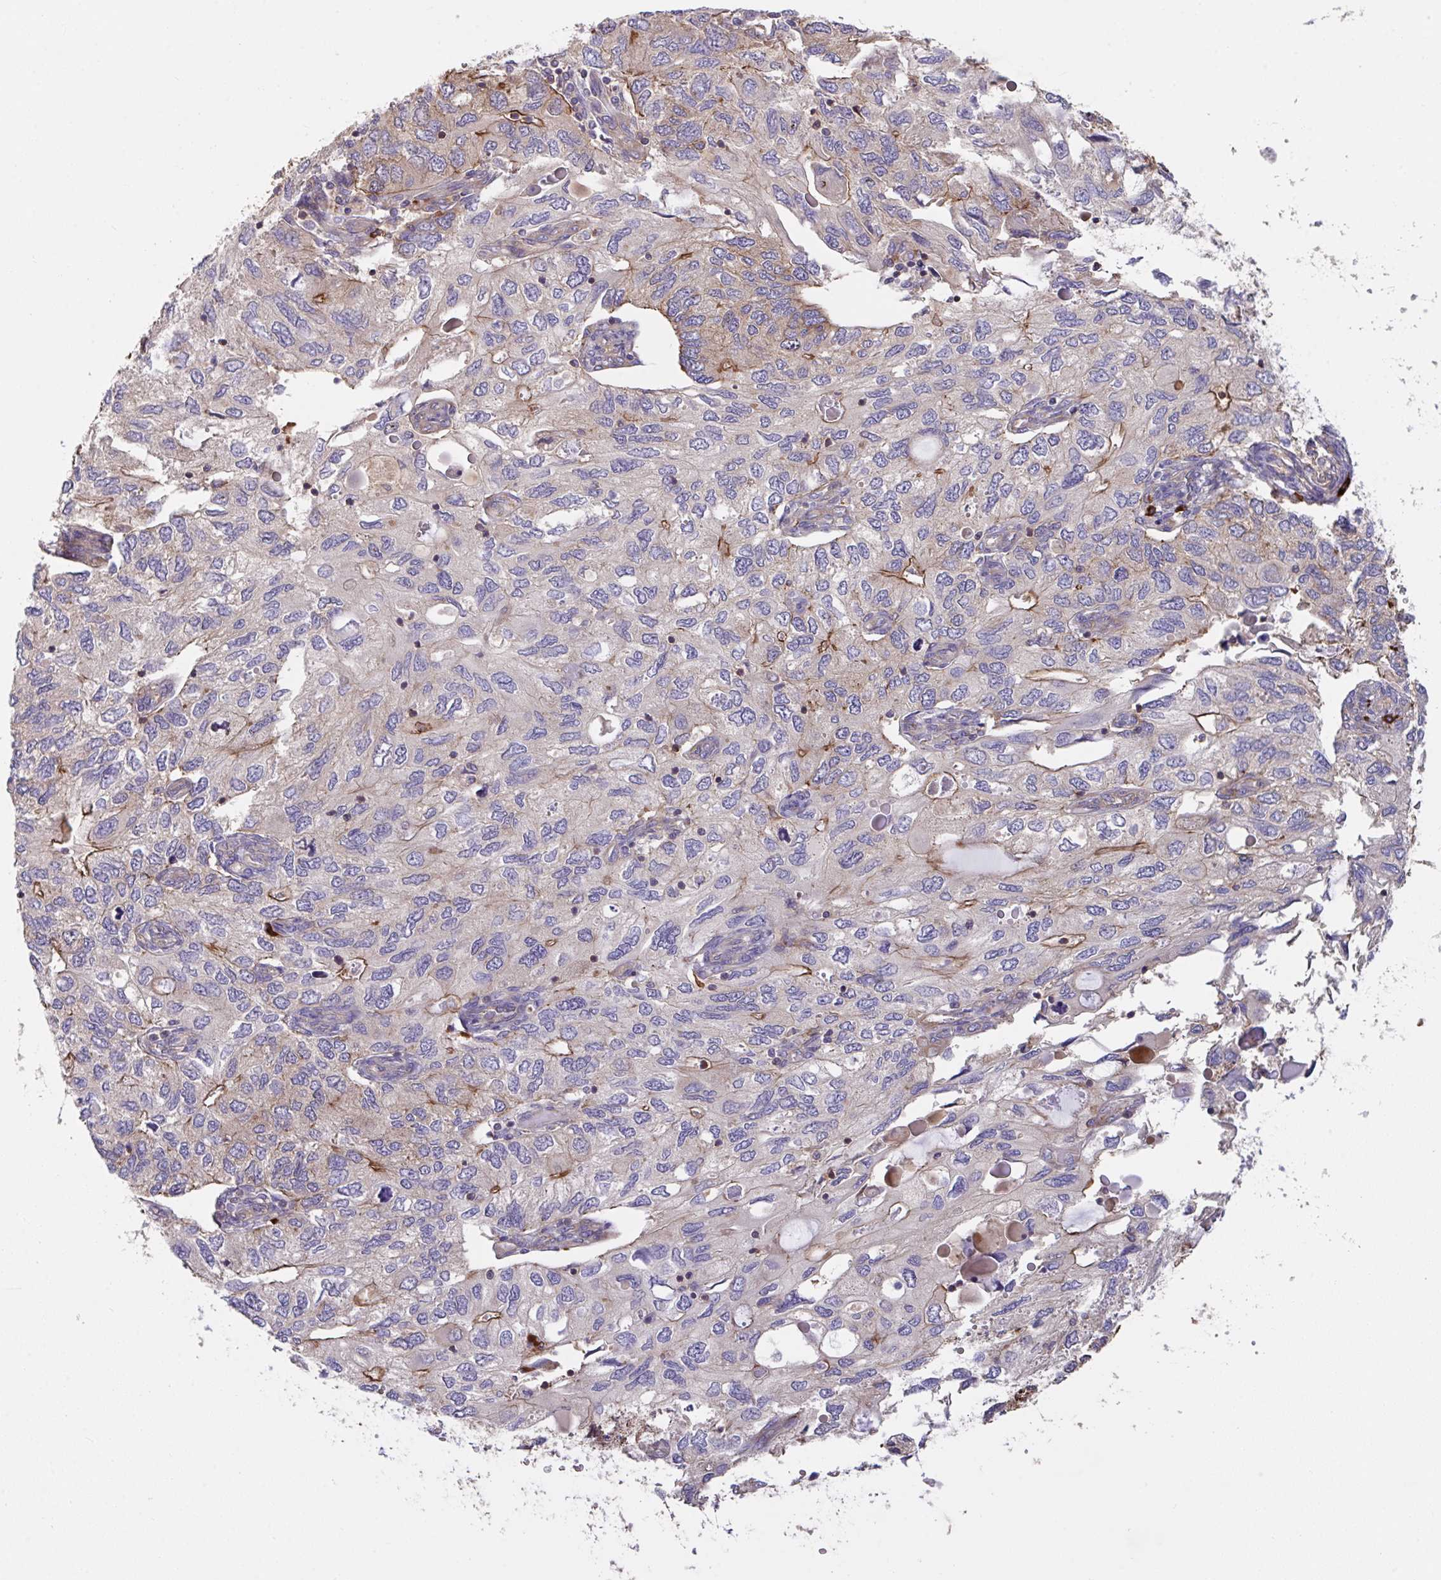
{"staining": {"intensity": "moderate", "quantity": "25%-75%", "location": "cytoplasmic/membranous"}, "tissue": "endometrial cancer", "cell_type": "Tumor cells", "image_type": "cancer", "snomed": [{"axis": "morphology", "description": "Carcinoma, NOS"}, {"axis": "topography", "description": "Uterus"}], "caption": "There is medium levels of moderate cytoplasmic/membranous expression in tumor cells of carcinoma (endometrial), as demonstrated by immunohistochemical staining (brown color).", "gene": "YARS2", "patient": {"sex": "female", "age": 76}}